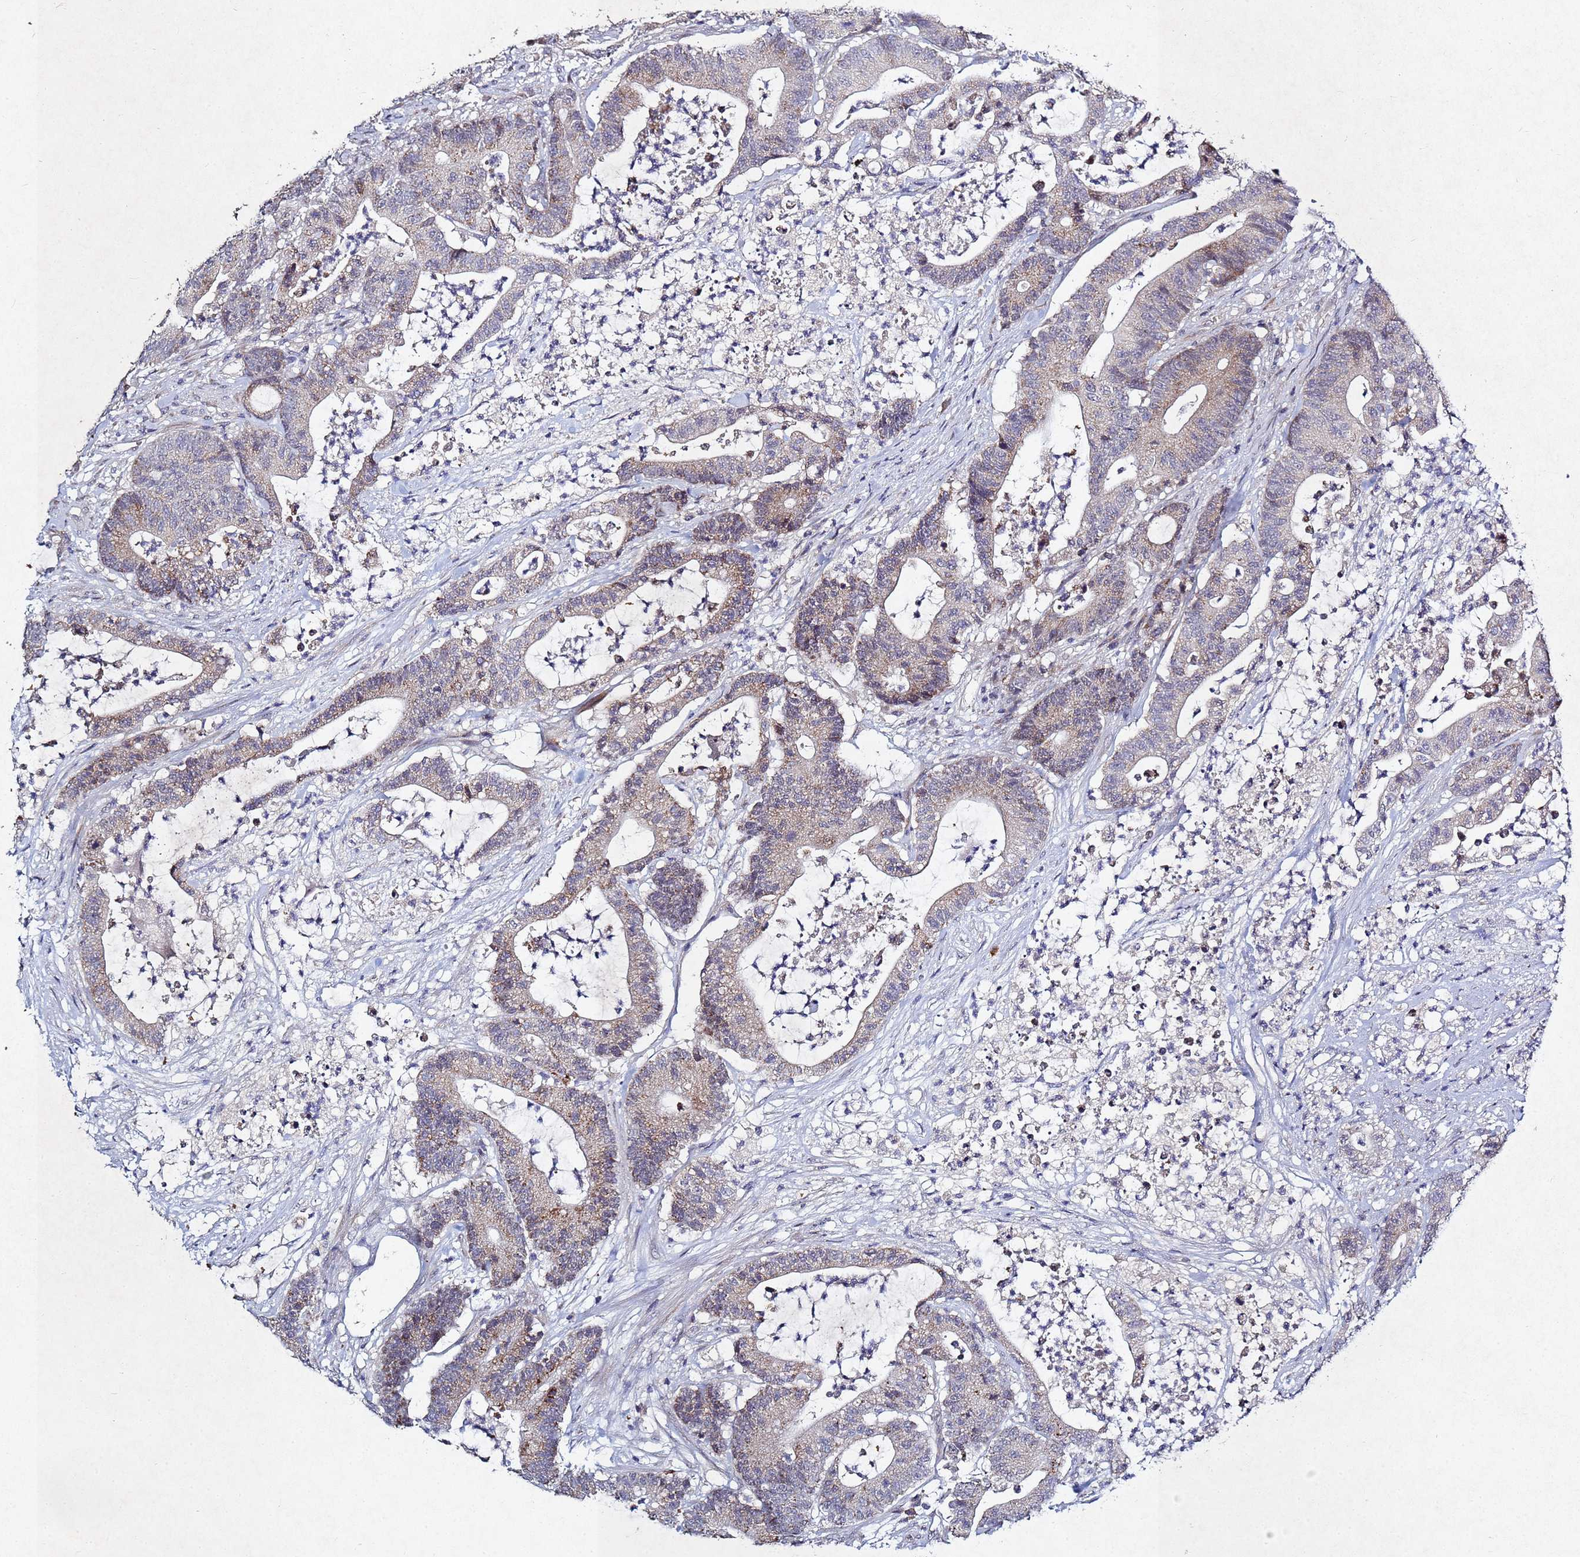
{"staining": {"intensity": "weak", "quantity": "25%-75%", "location": "cytoplasmic/membranous"}, "tissue": "colorectal cancer", "cell_type": "Tumor cells", "image_type": "cancer", "snomed": [{"axis": "morphology", "description": "Adenocarcinoma, NOS"}, {"axis": "topography", "description": "Colon"}], "caption": "Brown immunohistochemical staining in adenocarcinoma (colorectal) shows weak cytoplasmic/membranous staining in about 25%-75% of tumor cells.", "gene": "TNPO2", "patient": {"sex": "female", "age": 84}}